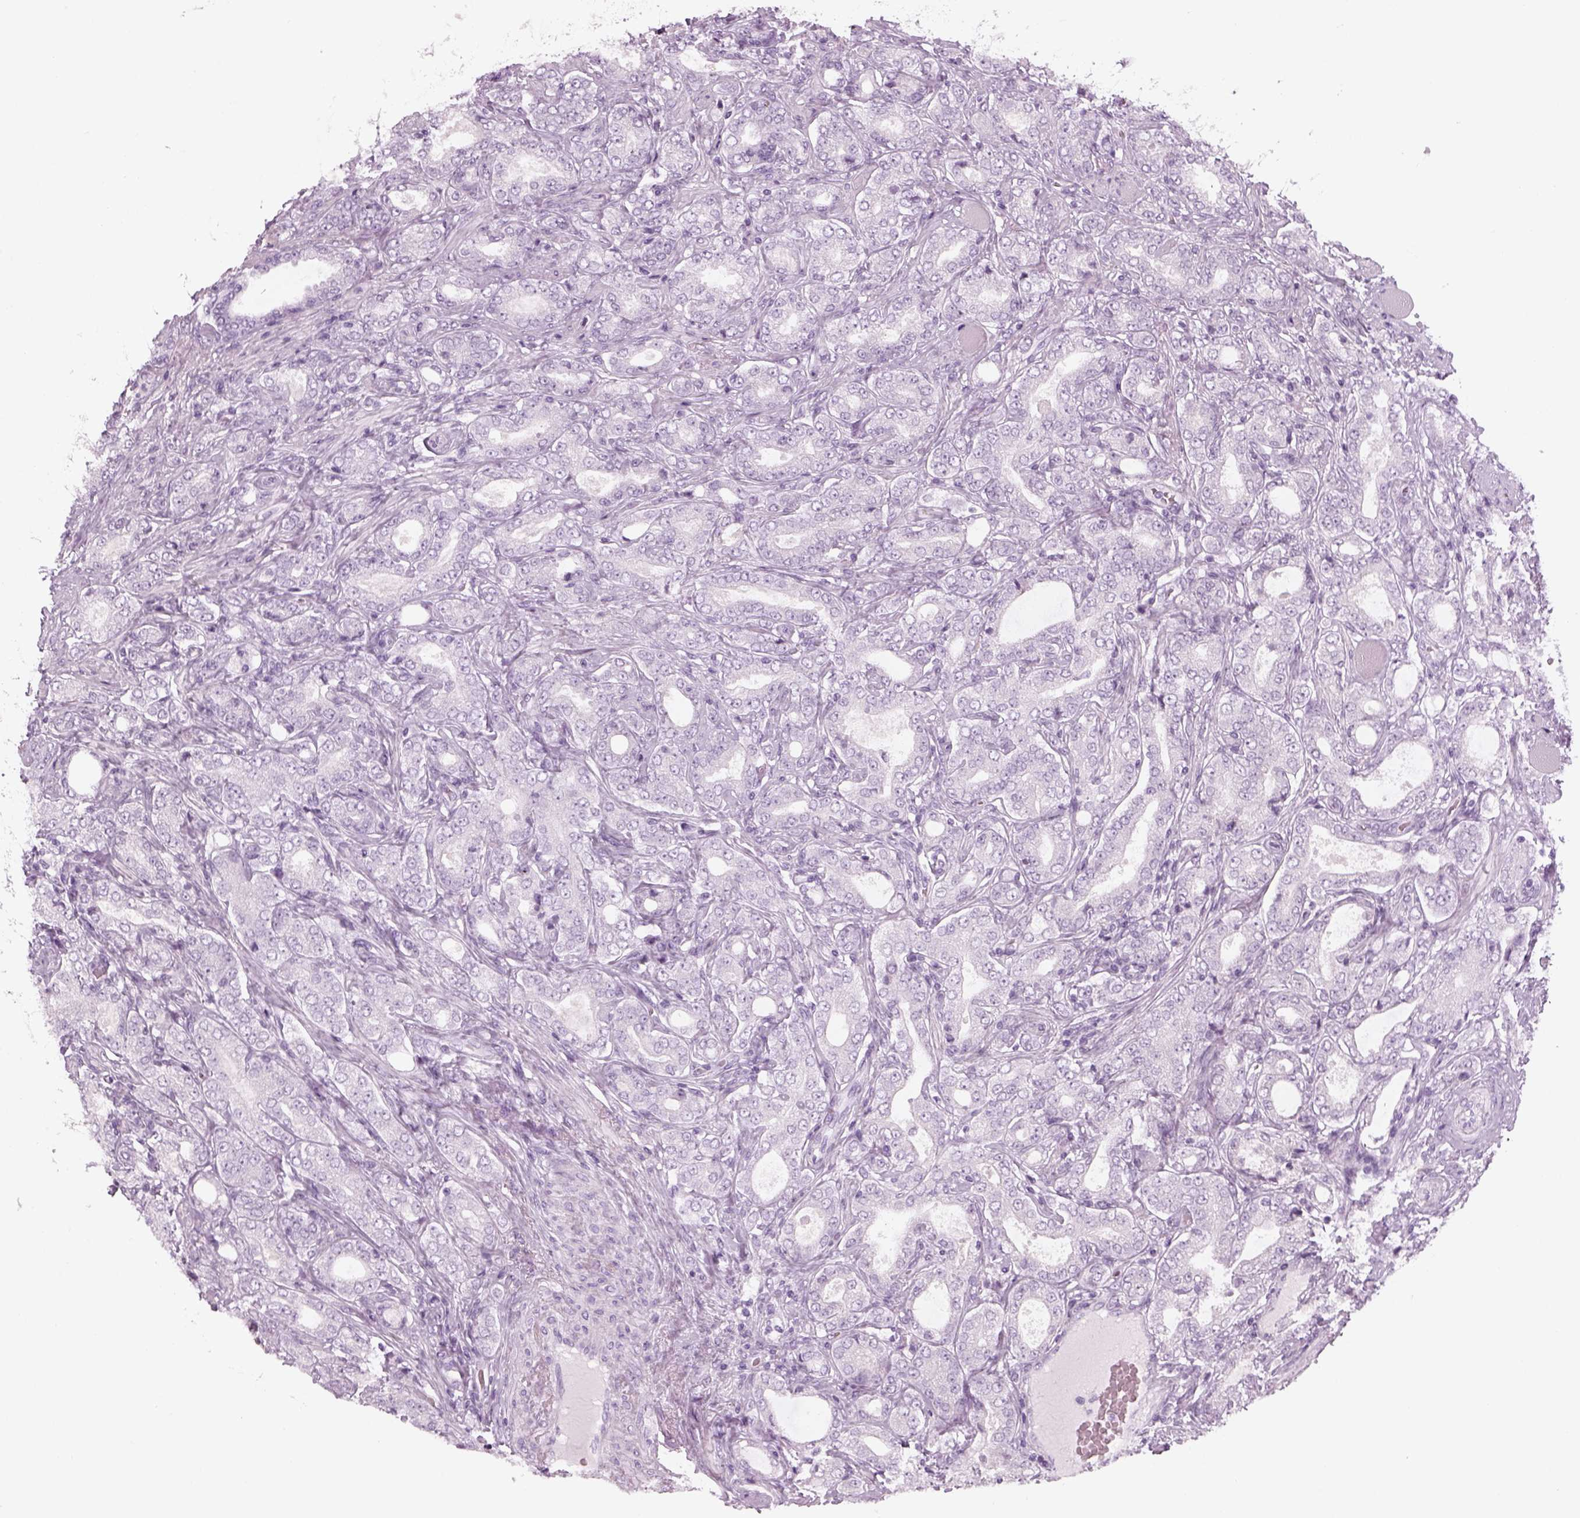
{"staining": {"intensity": "negative", "quantity": "none", "location": "none"}, "tissue": "prostate cancer", "cell_type": "Tumor cells", "image_type": "cancer", "snomed": [{"axis": "morphology", "description": "Adenocarcinoma, NOS"}, {"axis": "topography", "description": "Prostate"}], "caption": "Immunohistochemical staining of human adenocarcinoma (prostate) shows no significant expression in tumor cells. (Stains: DAB immunohistochemistry (IHC) with hematoxylin counter stain, Microscopy: brightfield microscopy at high magnification).", "gene": "SAG", "patient": {"sex": "male", "age": 64}}